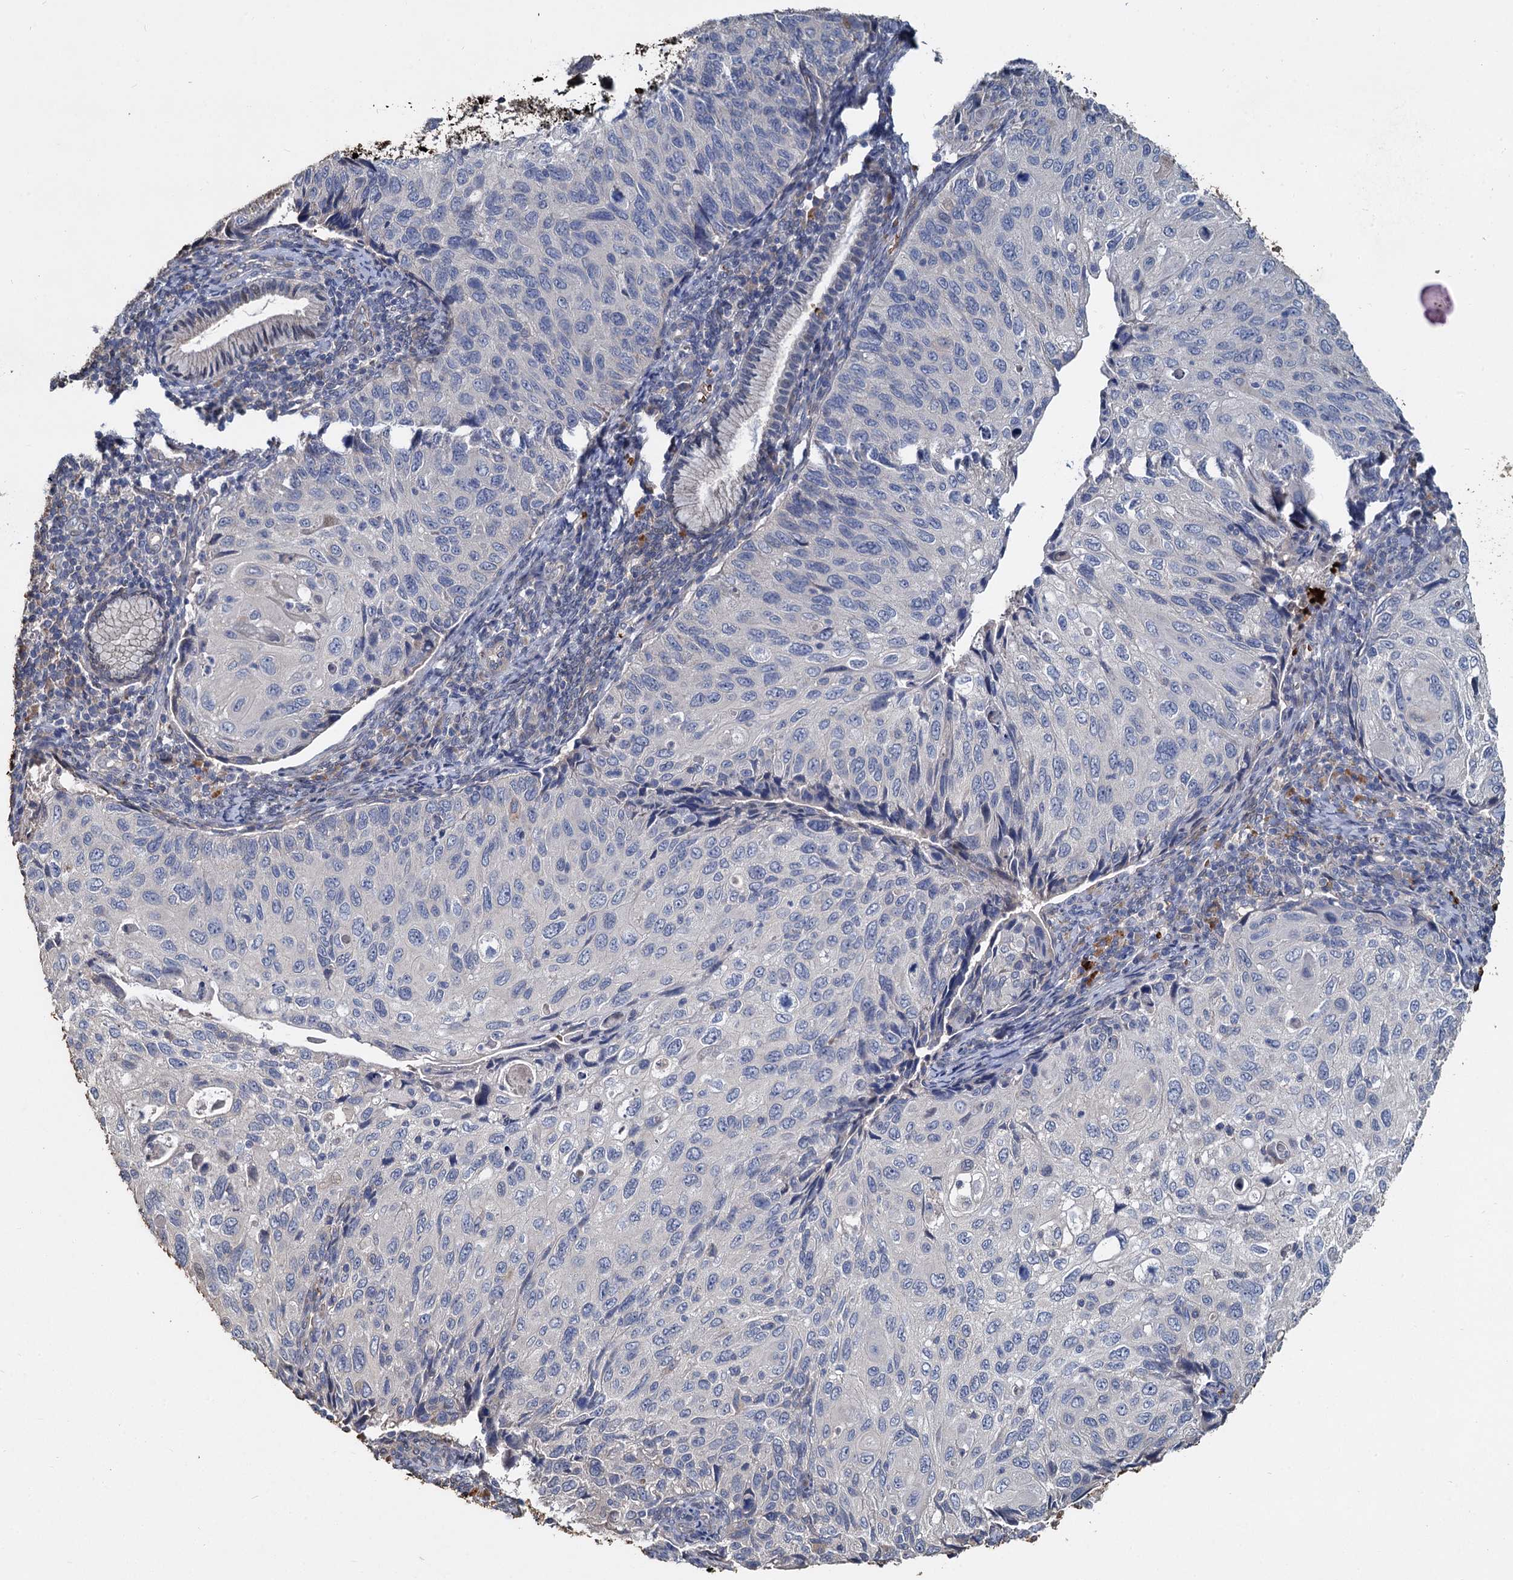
{"staining": {"intensity": "negative", "quantity": "none", "location": "none"}, "tissue": "cervical cancer", "cell_type": "Tumor cells", "image_type": "cancer", "snomed": [{"axis": "morphology", "description": "Squamous cell carcinoma, NOS"}, {"axis": "topography", "description": "Cervix"}], "caption": "A histopathology image of squamous cell carcinoma (cervical) stained for a protein demonstrates no brown staining in tumor cells.", "gene": "TCTN2", "patient": {"sex": "female", "age": 70}}